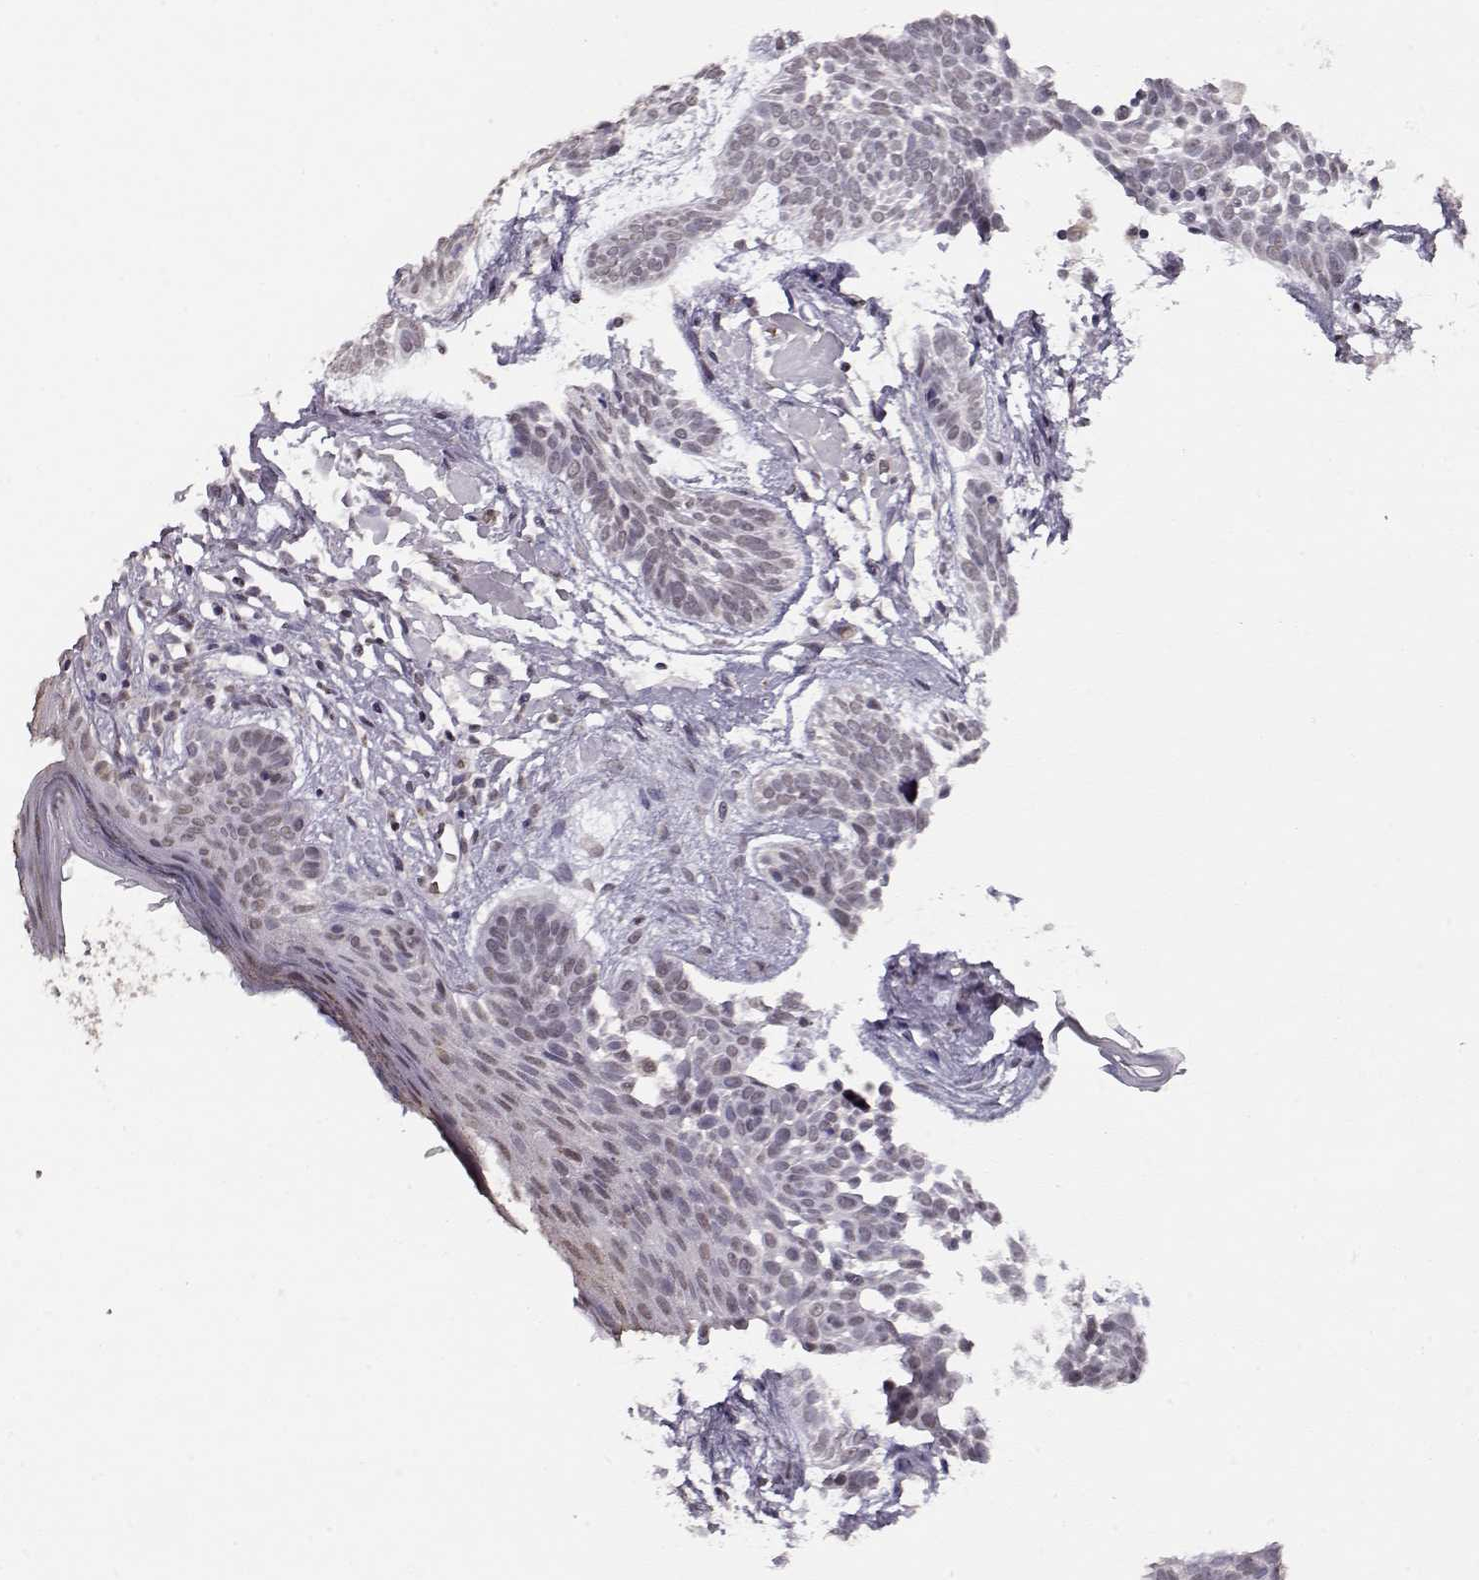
{"staining": {"intensity": "negative", "quantity": "none", "location": "none"}, "tissue": "skin cancer", "cell_type": "Tumor cells", "image_type": "cancer", "snomed": [{"axis": "morphology", "description": "Basal cell carcinoma"}, {"axis": "topography", "description": "Skin"}], "caption": "Immunohistochemistry image of neoplastic tissue: skin cancer stained with DAB shows no significant protein positivity in tumor cells.", "gene": "PCP4", "patient": {"sex": "male", "age": 85}}